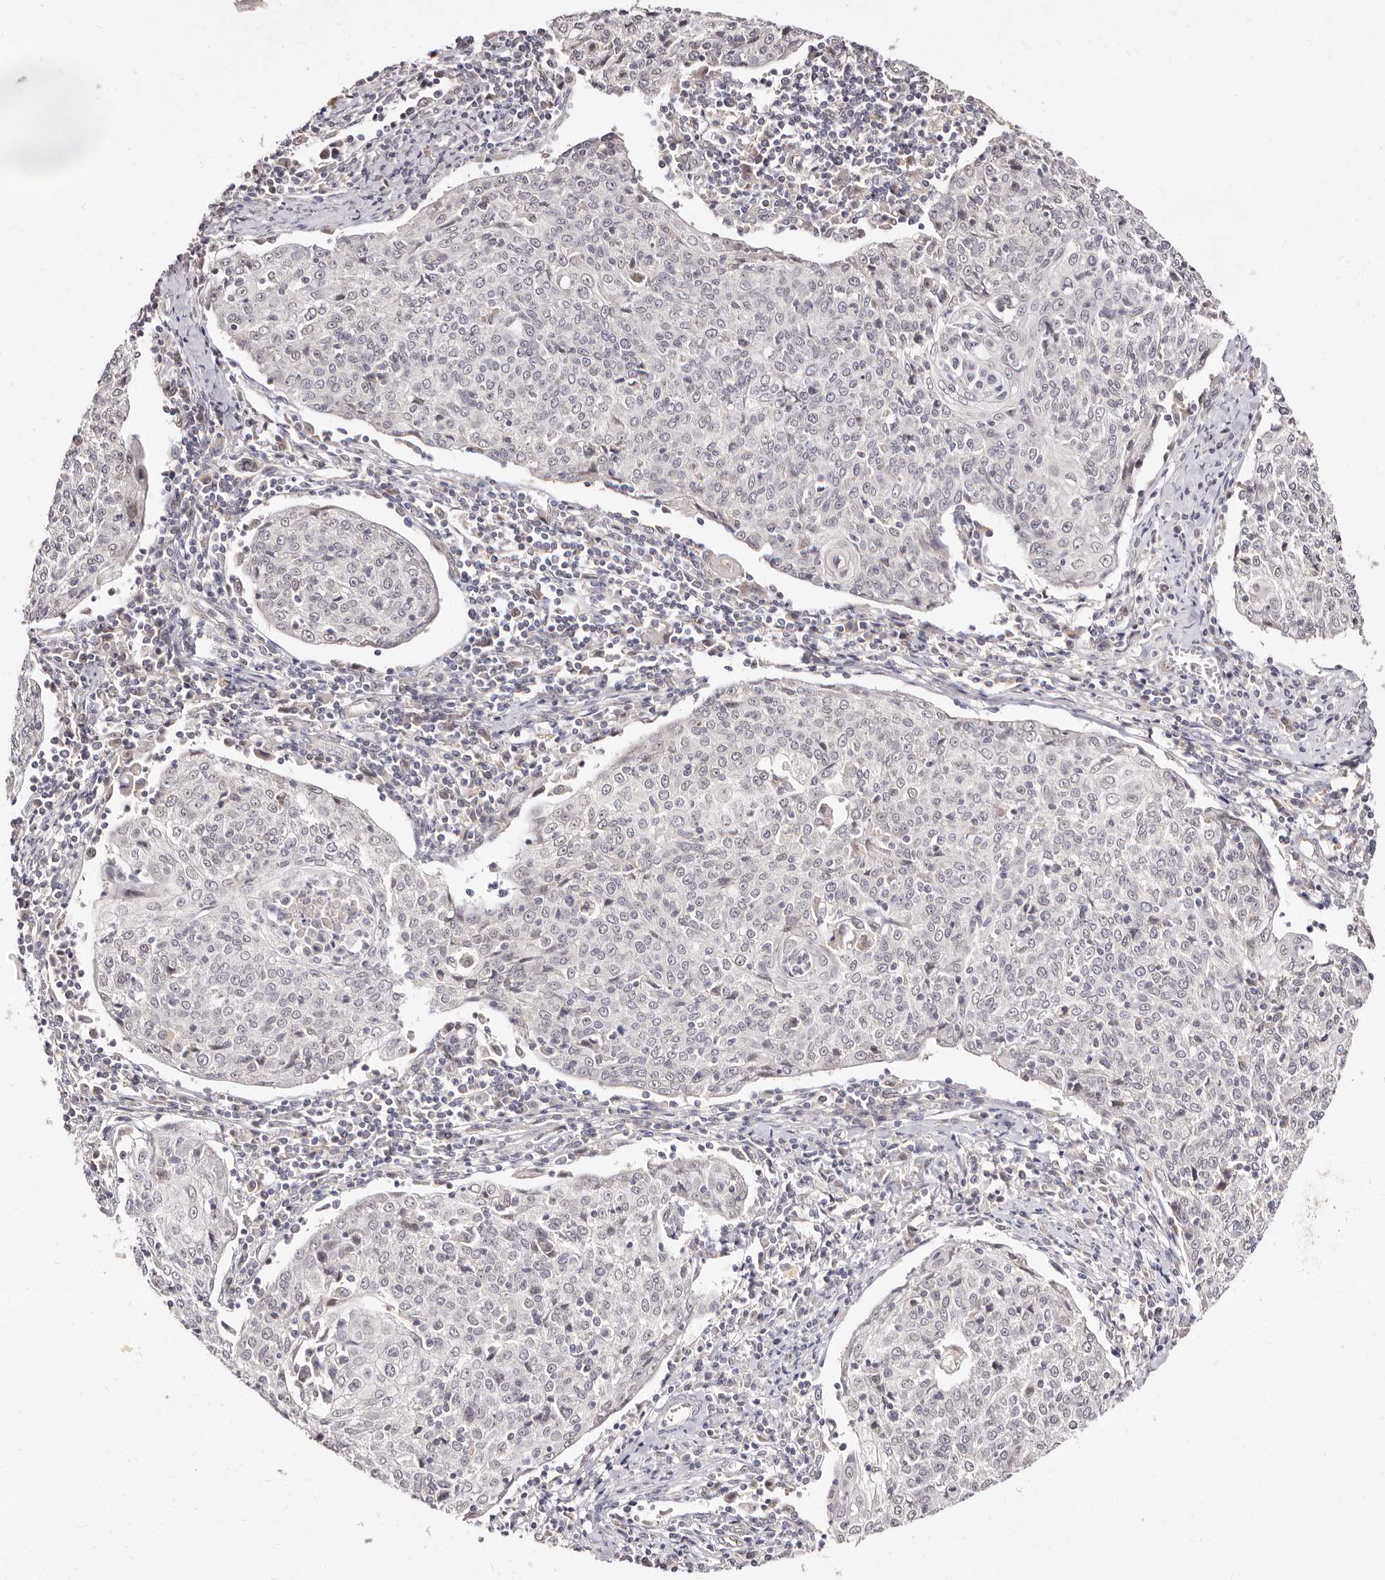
{"staining": {"intensity": "negative", "quantity": "none", "location": "none"}, "tissue": "cervical cancer", "cell_type": "Tumor cells", "image_type": "cancer", "snomed": [{"axis": "morphology", "description": "Squamous cell carcinoma, NOS"}, {"axis": "topography", "description": "Cervix"}], "caption": "IHC of cervical squamous cell carcinoma exhibits no staining in tumor cells. Nuclei are stained in blue.", "gene": "LCORL", "patient": {"sex": "female", "age": 48}}